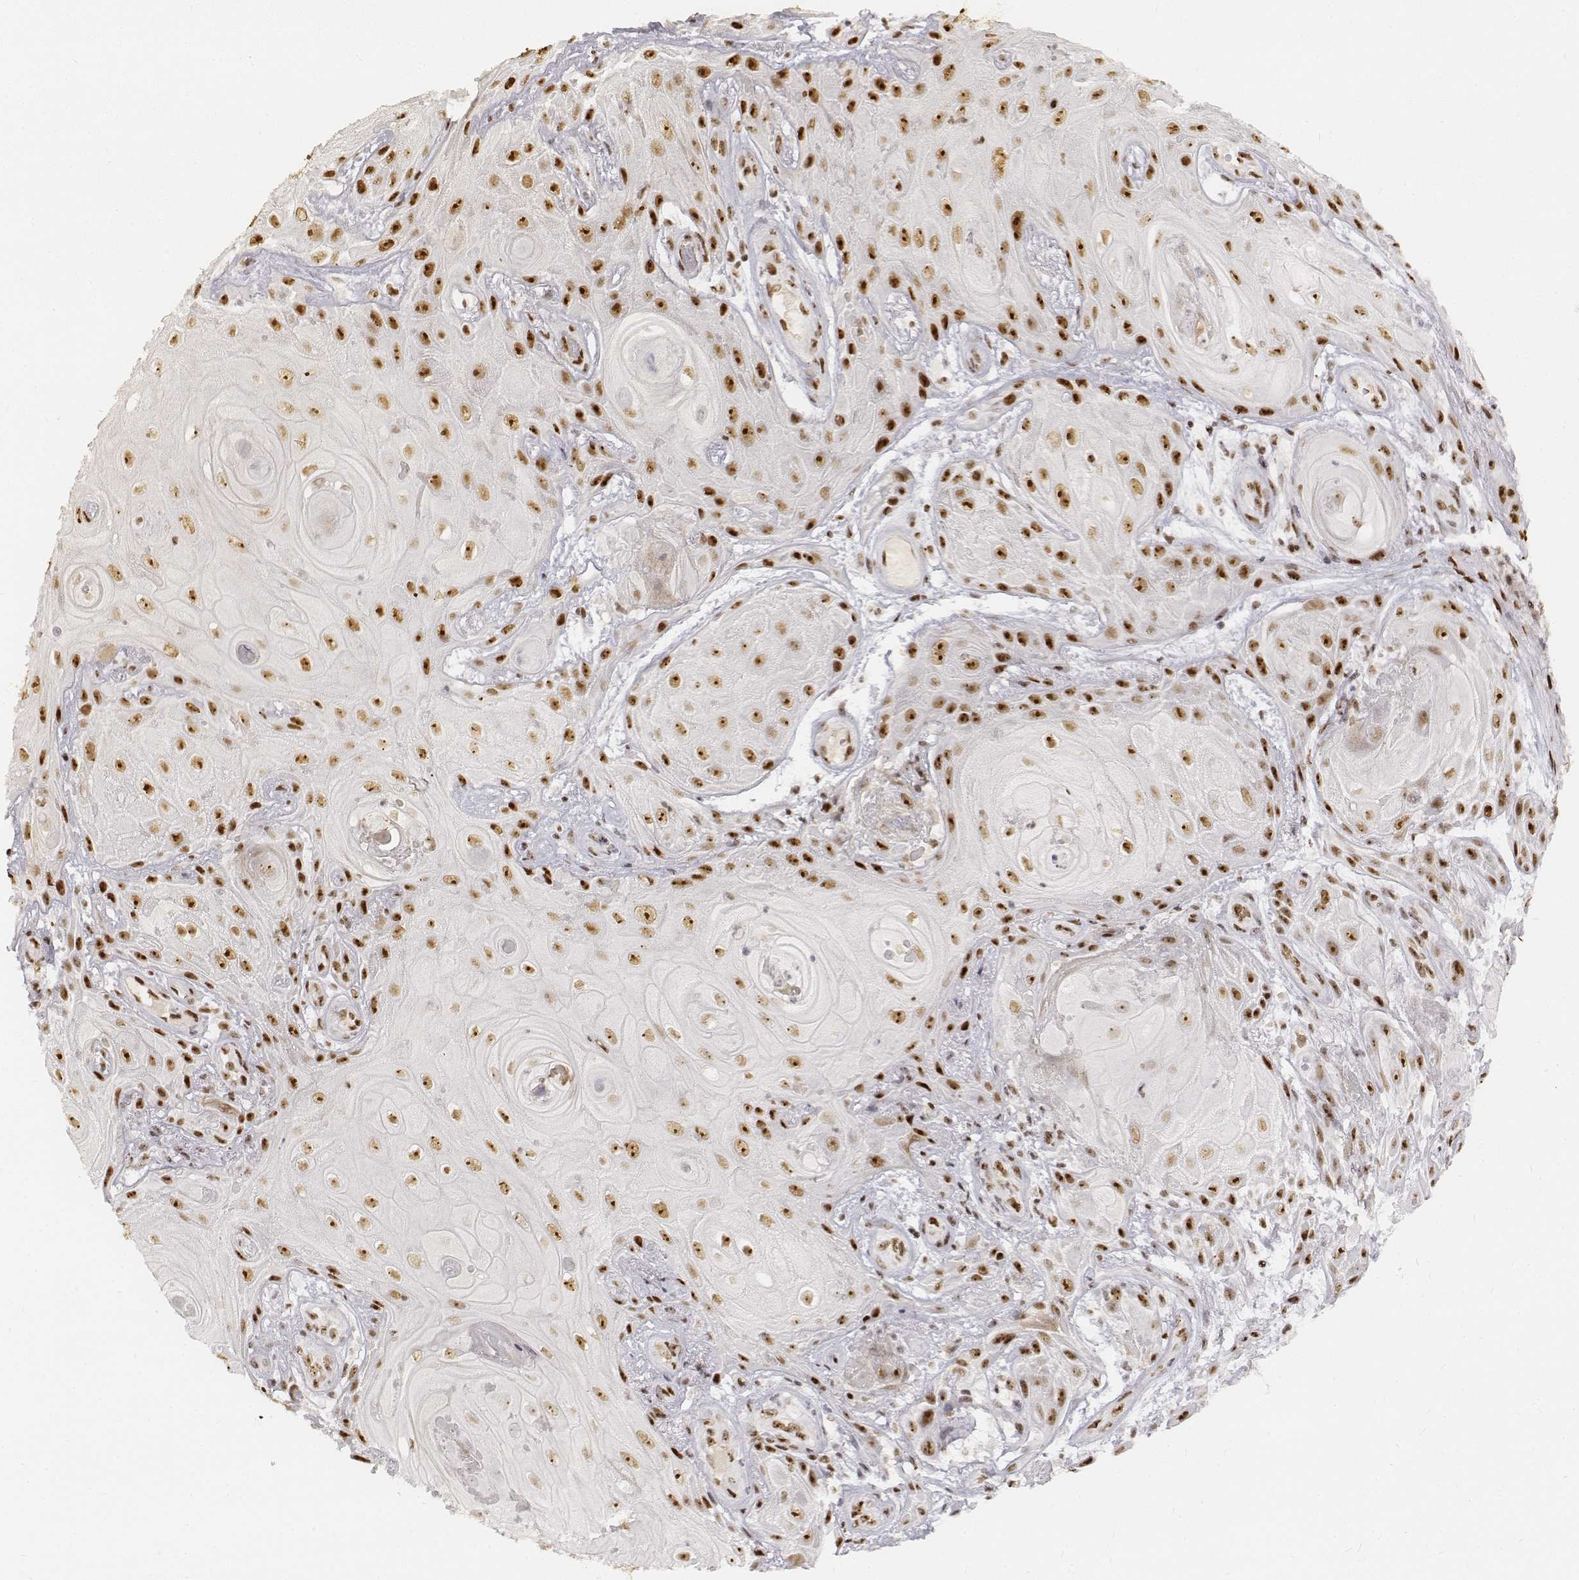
{"staining": {"intensity": "strong", "quantity": ">75%", "location": "nuclear"}, "tissue": "skin cancer", "cell_type": "Tumor cells", "image_type": "cancer", "snomed": [{"axis": "morphology", "description": "Squamous cell carcinoma, NOS"}, {"axis": "topography", "description": "Skin"}], "caption": "Brown immunohistochemical staining in skin cancer (squamous cell carcinoma) demonstrates strong nuclear staining in about >75% of tumor cells. Immunohistochemistry (ihc) stains the protein in brown and the nuclei are stained blue.", "gene": "PHF6", "patient": {"sex": "male", "age": 62}}